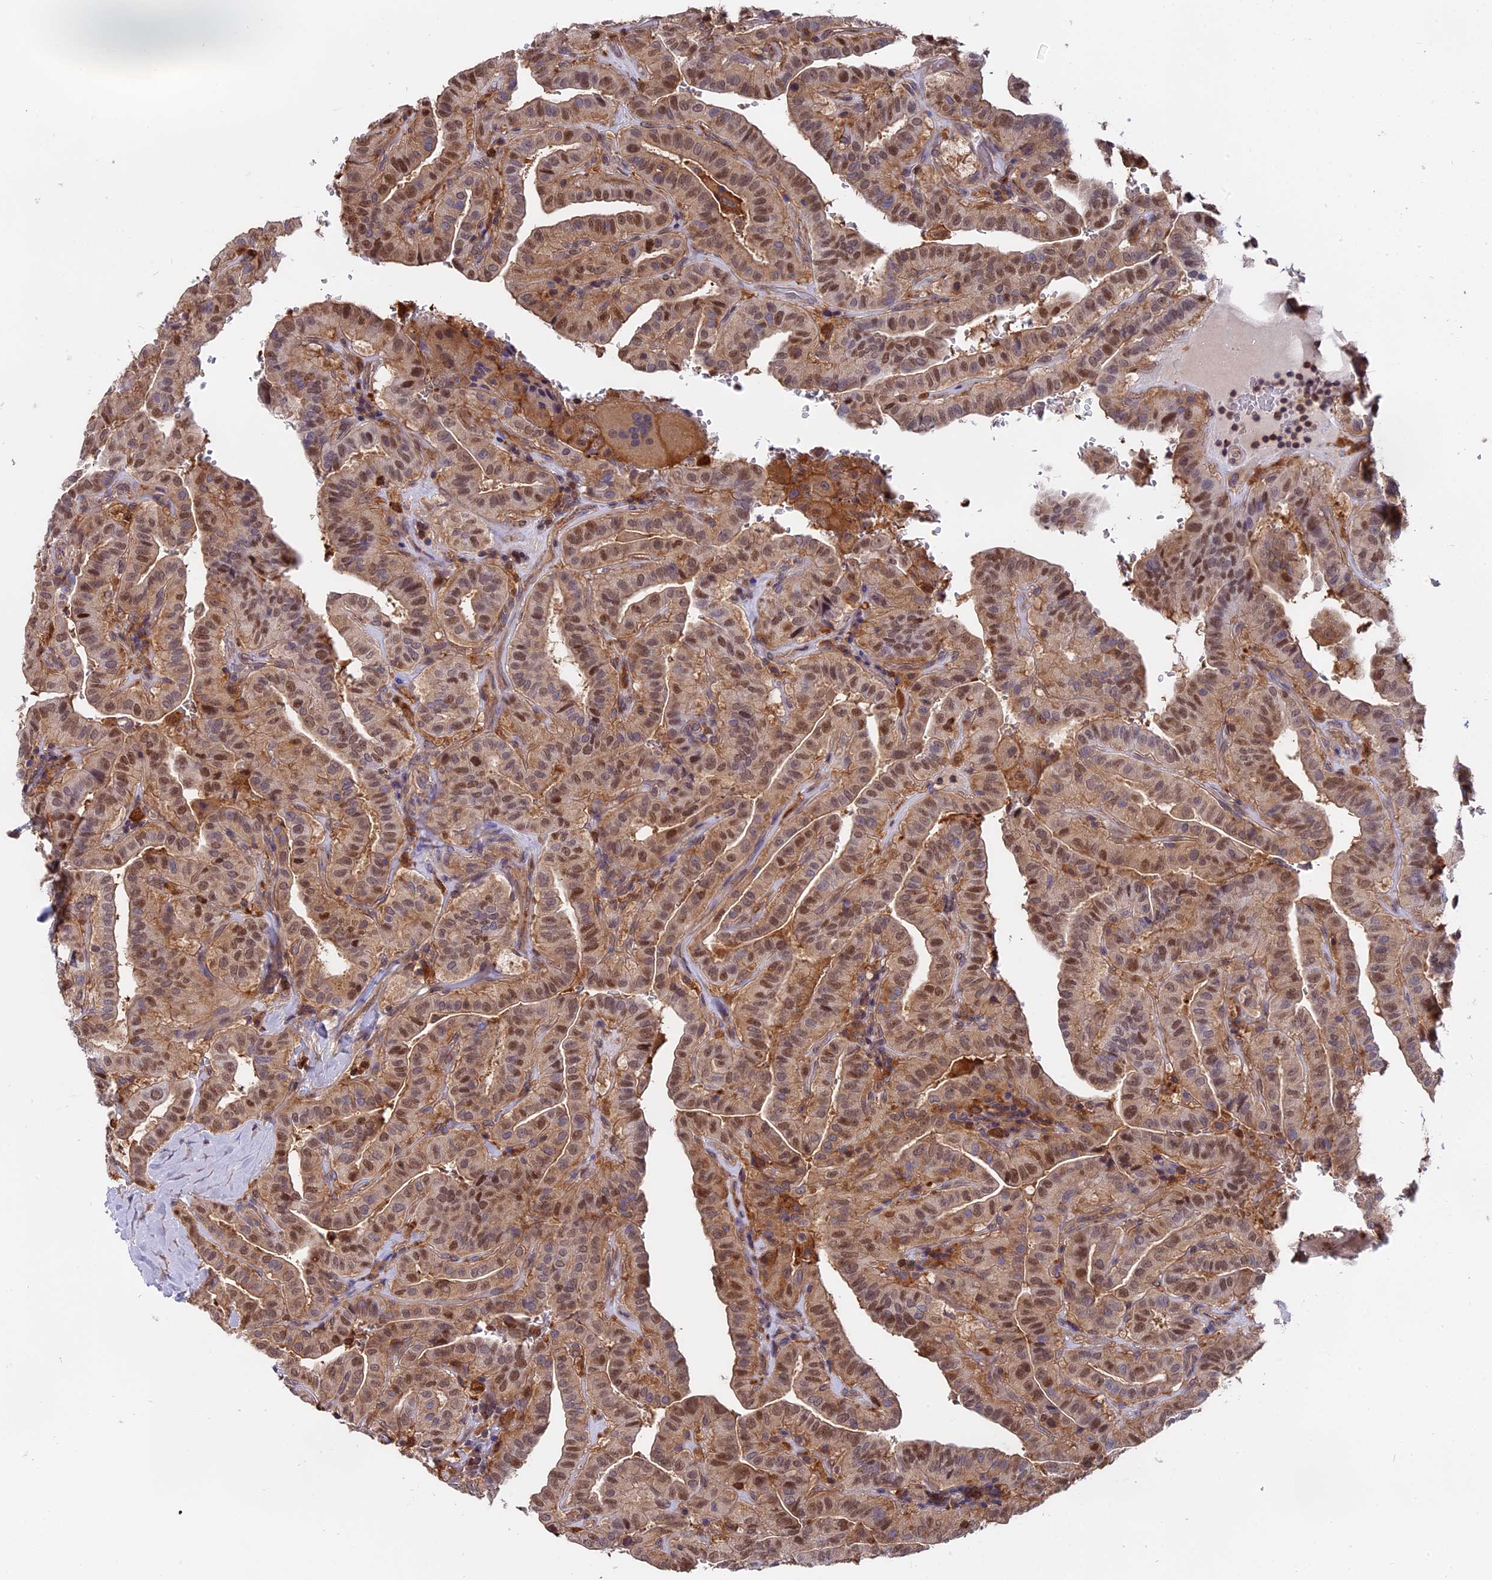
{"staining": {"intensity": "weak", "quantity": ">75%", "location": "cytoplasmic/membranous,nuclear"}, "tissue": "thyroid cancer", "cell_type": "Tumor cells", "image_type": "cancer", "snomed": [{"axis": "morphology", "description": "Papillary adenocarcinoma, NOS"}, {"axis": "topography", "description": "Thyroid gland"}], "caption": "IHC of human thyroid papillary adenocarcinoma demonstrates low levels of weak cytoplasmic/membranous and nuclear staining in approximately >75% of tumor cells. Nuclei are stained in blue.", "gene": "FAM118B", "patient": {"sex": "male", "age": 77}}